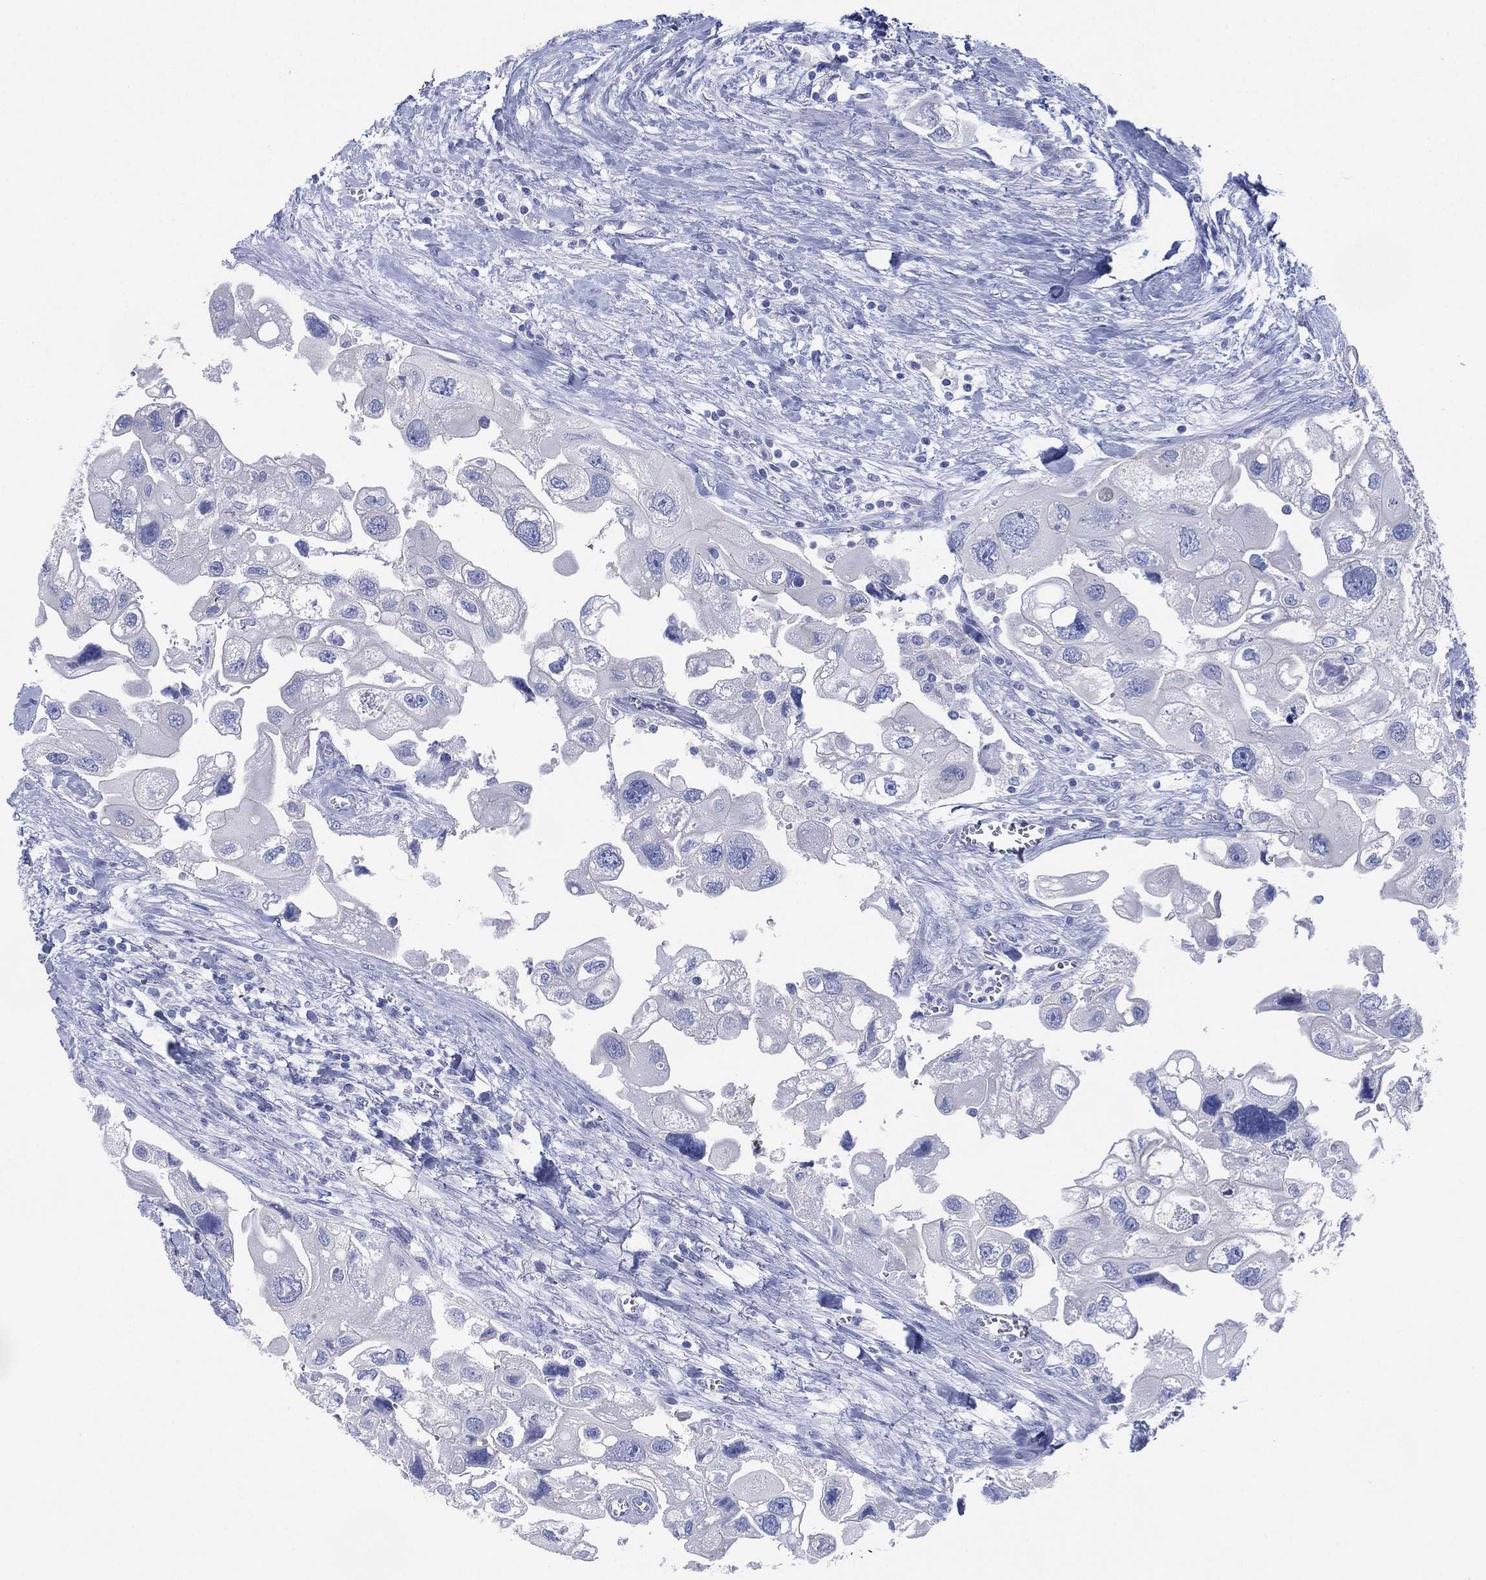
{"staining": {"intensity": "negative", "quantity": "none", "location": "none"}, "tissue": "urothelial cancer", "cell_type": "Tumor cells", "image_type": "cancer", "snomed": [{"axis": "morphology", "description": "Urothelial carcinoma, High grade"}, {"axis": "topography", "description": "Urinary bladder"}], "caption": "This is an immunohistochemistry (IHC) photomicrograph of human urothelial cancer. There is no staining in tumor cells.", "gene": "CHRNA3", "patient": {"sex": "male", "age": 59}}